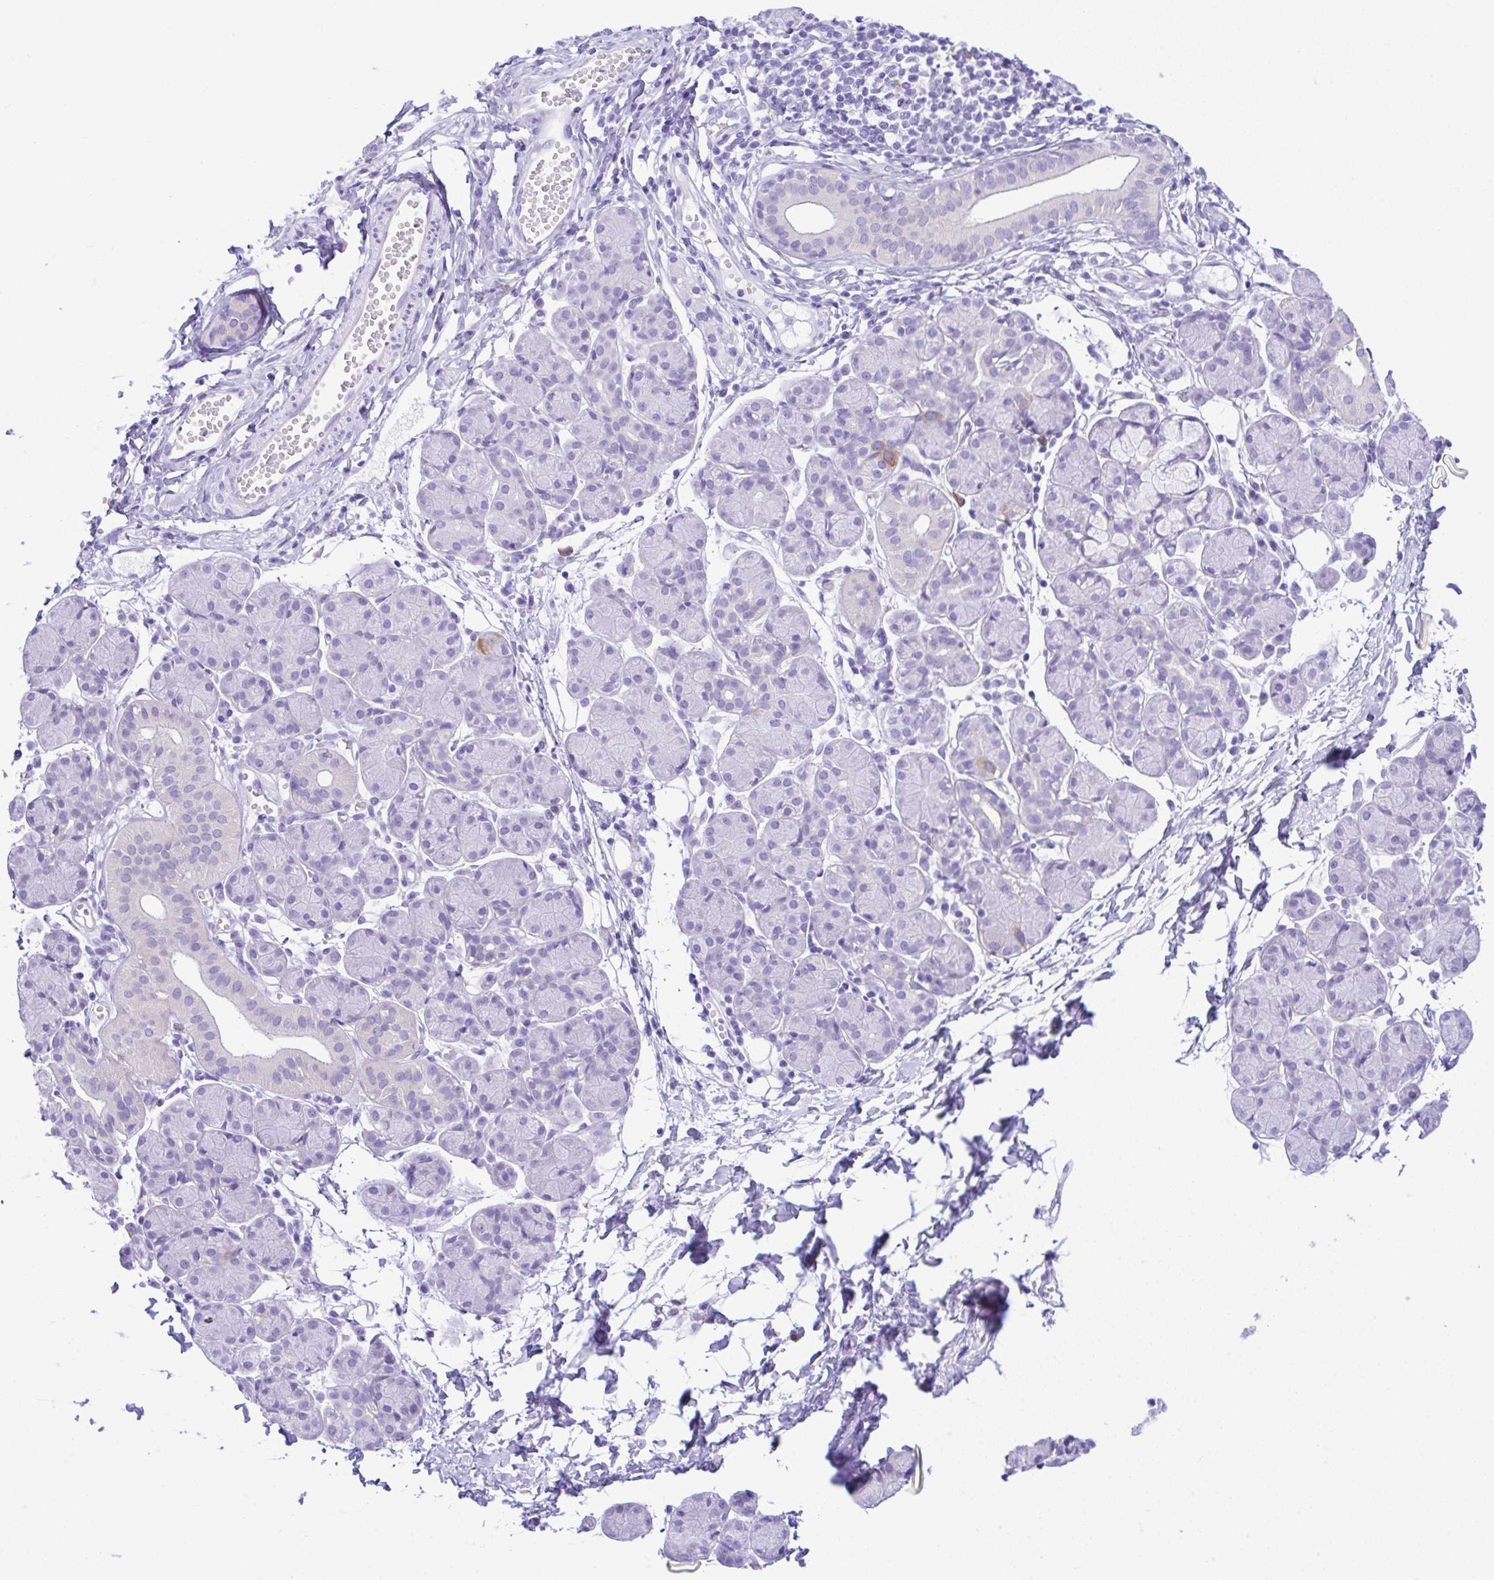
{"staining": {"intensity": "negative", "quantity": "none", "location": "none"}, "tissue": "salivary gland", "cell_type": "Glandular cells", "image_type": "normal", "snomed": [{"axis": "morphology", "description": "Normal tissue, NOS"}, {"axis": "morphology", "description": "Inflammation, NOS"}, {"axis": "topography", "description": "Lymph node"}, {"axis": "topography", "description": "Salivary gland"}], "caption": "The immunohistochemistry histopathology image has no significant positivity in glandular cells of salivary gland.", "gene": "RRM2", "patient": {"sex": "male", "age": 3}}